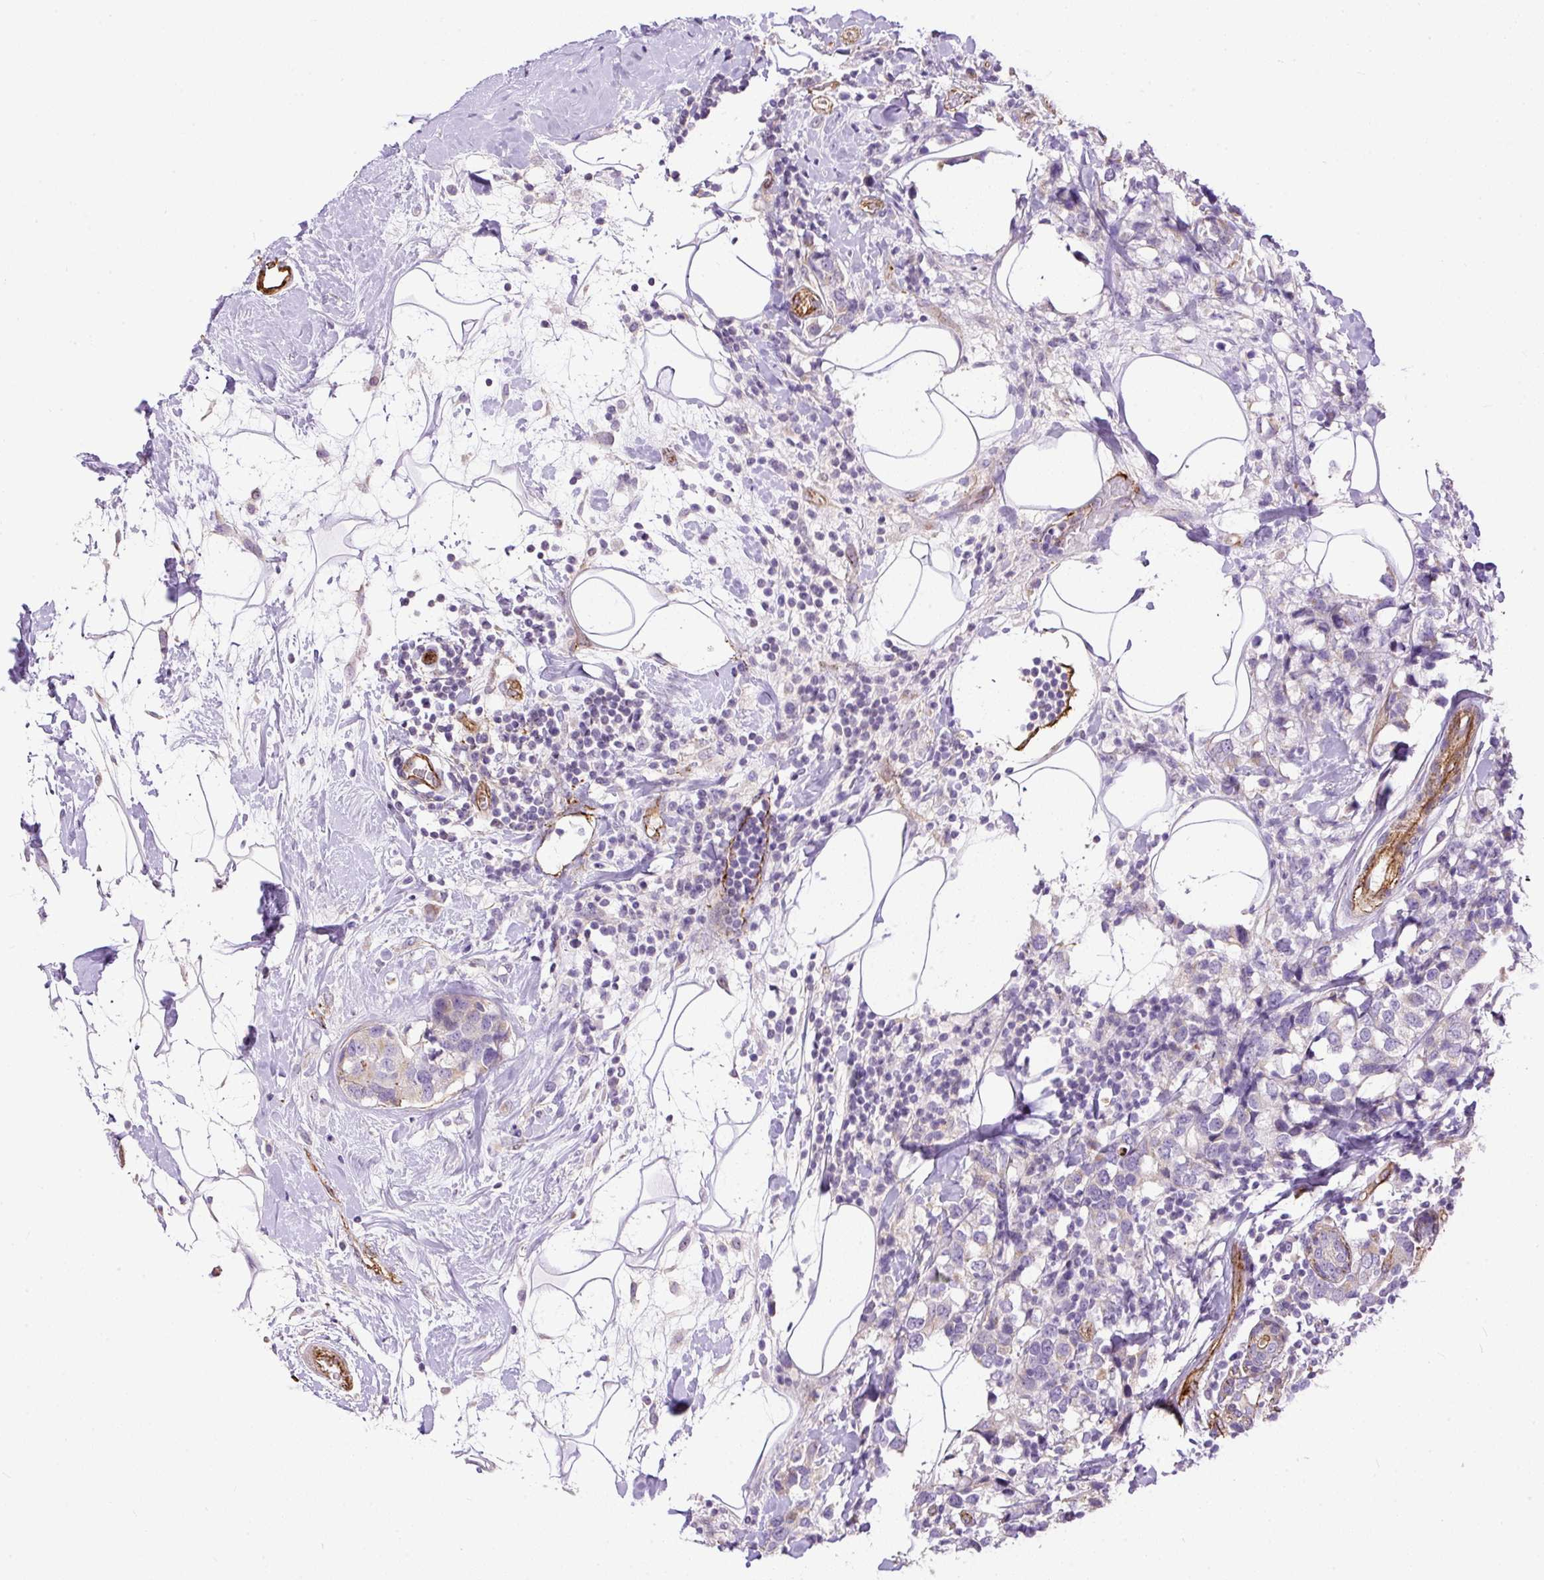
{"staining": {"intensity": "negative", "quantity": "none", "location": "none"}, "tissue": "breast cancer", "cell_type": "Tumor cells", "image_type": "cancer", "snomed": [{"axis": "morphology", "description": "Lobular carcinoma"}, {"axis": "topography", "description": "Breast"}], "caption": "This is an immunohistochemistry (IHC) photomicrograph of breast lobular carcinoma. There is no expression in tumor cells.", "gene": "MAGEB16", "patient": {"sex": "female", "age": 59}}